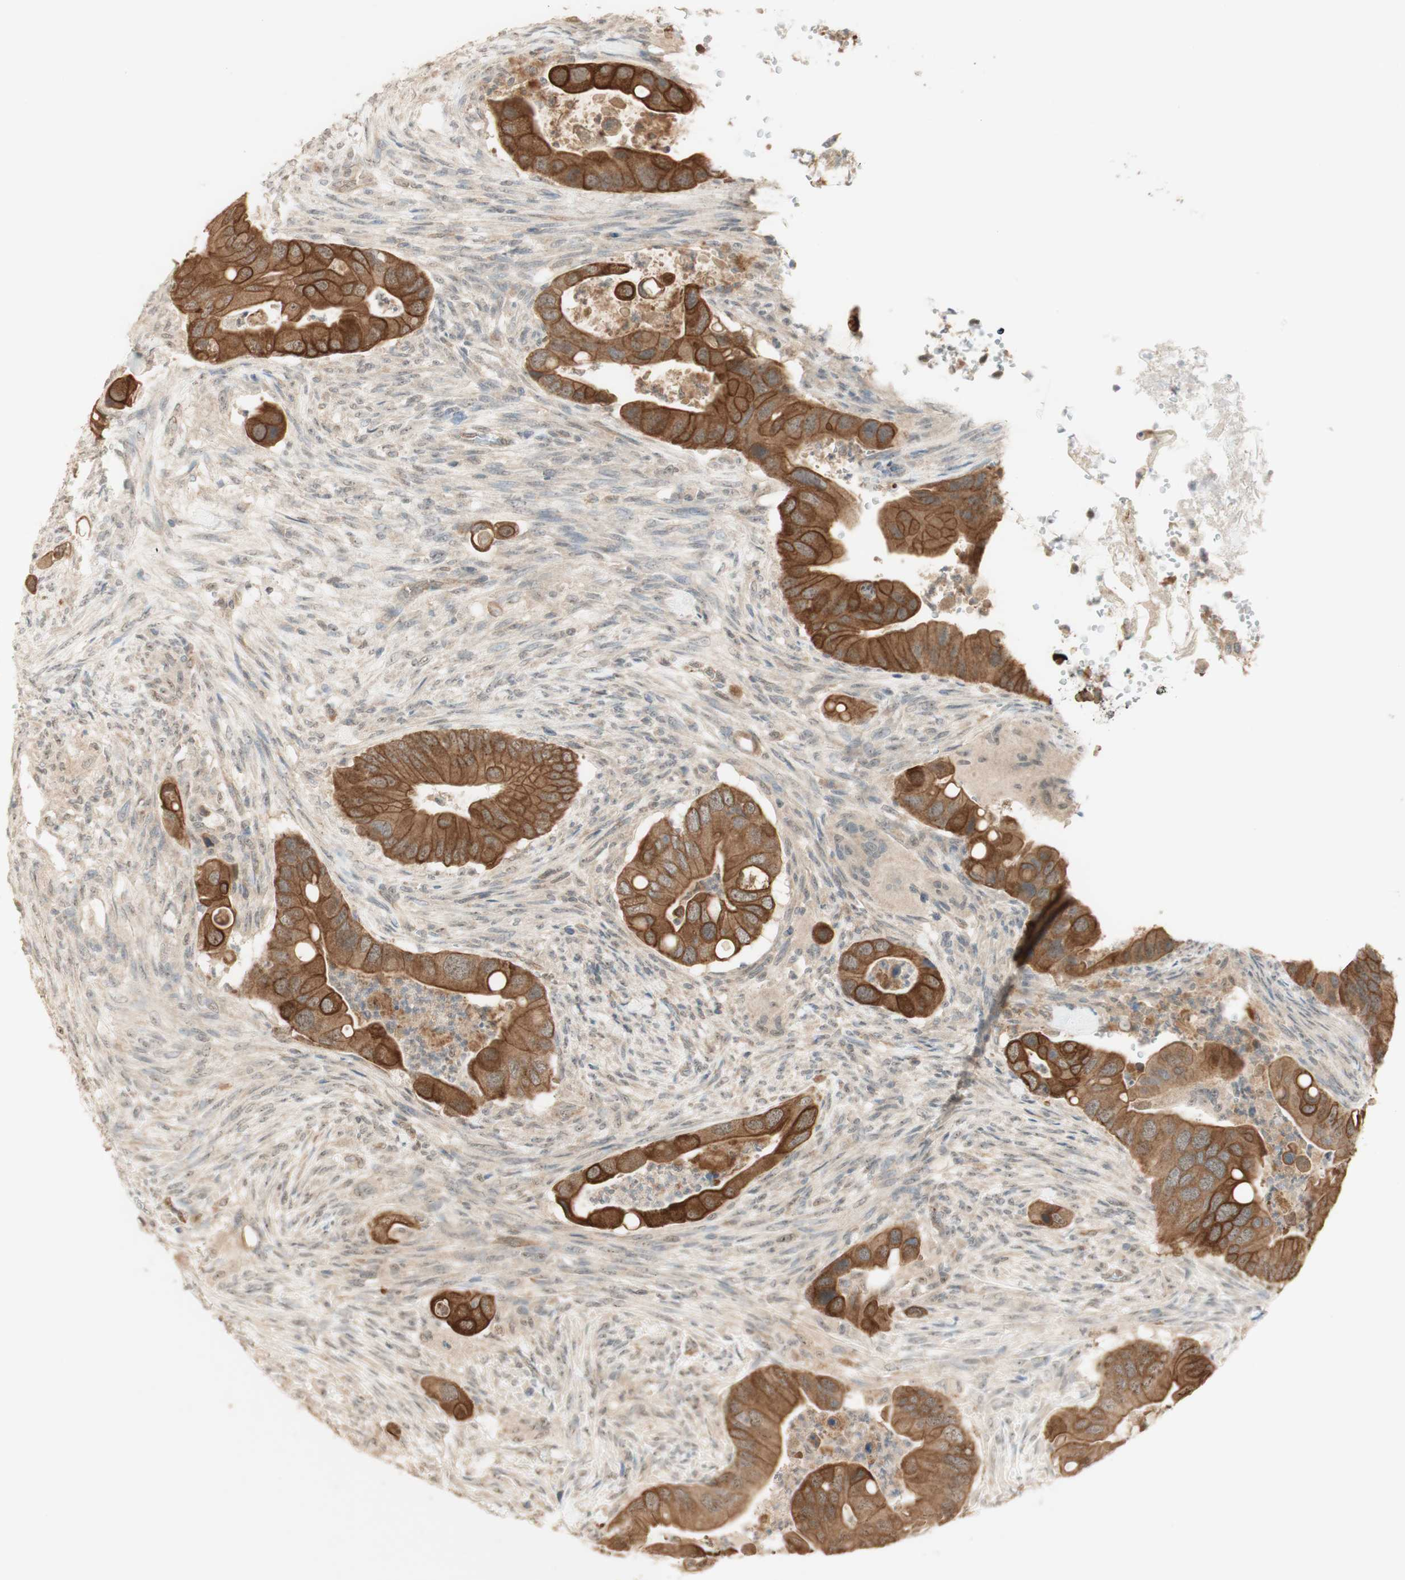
{"staining": {"intensity": "moderate", "quantity": ">75%", "location": "cytoplasmic/membranous"}, "tissue": "colorectal cancer", "cell_type": "Tumor cells", "image_type": "cancer", "snomed": [{"axis": "morphology", "description": "Adenocarcinoma, NOS"}, {"axis": "topography", "description": "Rectum"}], "caption": "Immunohistochemistry of adenocarcinoma (colorectal) demonstrates medium levels of moderate cytoplasmic/membranous positivity in about >75% of tumor cells. (brown staining indicates protein expression, while blue staining denotes nuclei).", "gene": "SPINT2", "patient": {"sex": "female", "age": 57}}